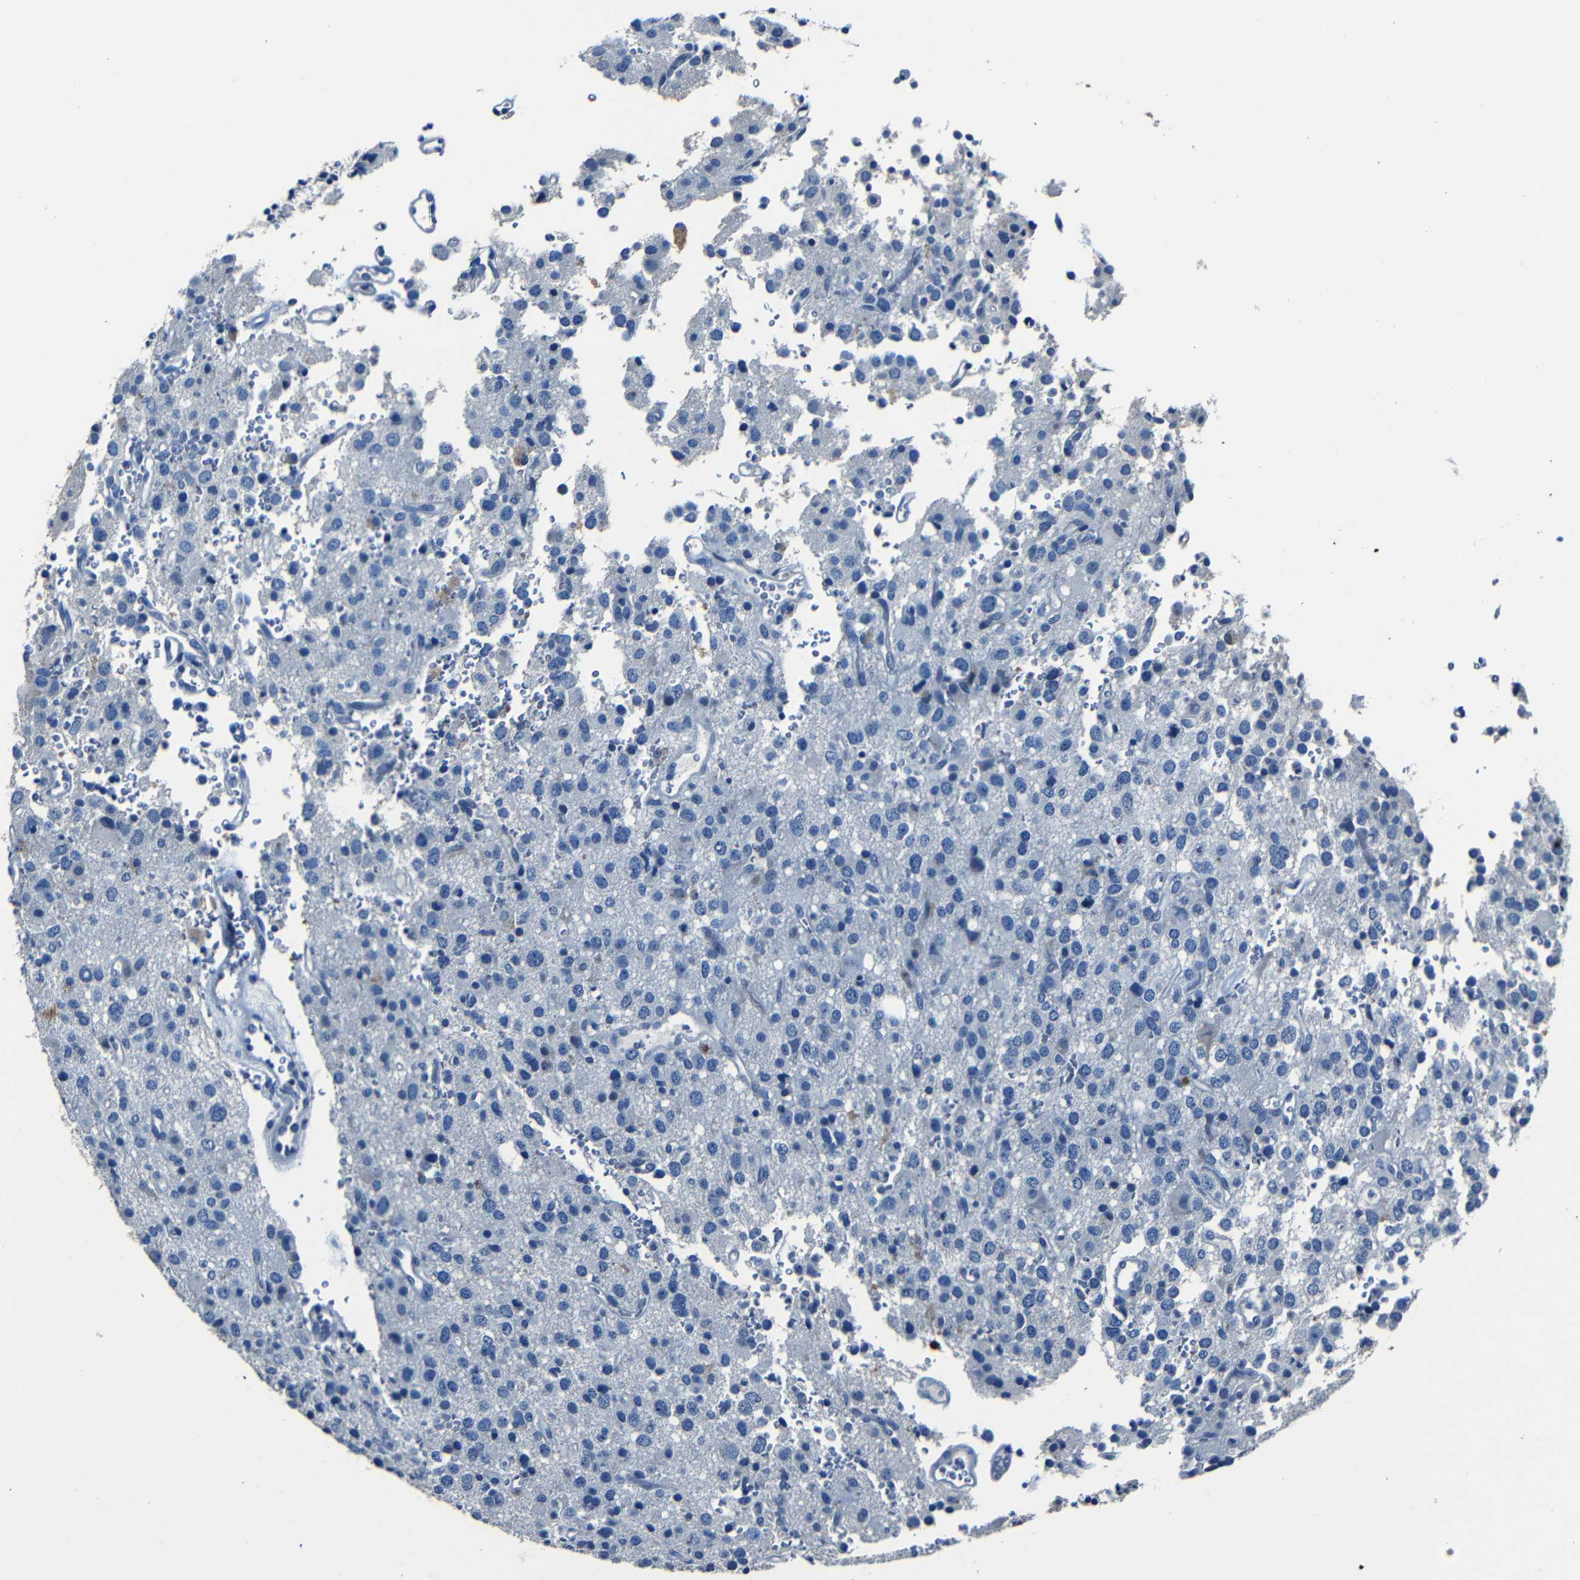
{"staining": {"intensity": "negative", "quantity": "none", "location": "none"}, "tissue": "glioma", "cell_type": "Tumor cells", "image_type": "cancer", "snomed": [{"axis": "morphology", "description": "Glioma, malignant, High grade"}, {"axis": "topography", "description": "Brain"}], "caption": "Protein analysis of high-grade glioma (malignant) shows no significant expression in tumor cells.", "gene": "NCMAP", "patient": {"sex": "male", "age": 47}}